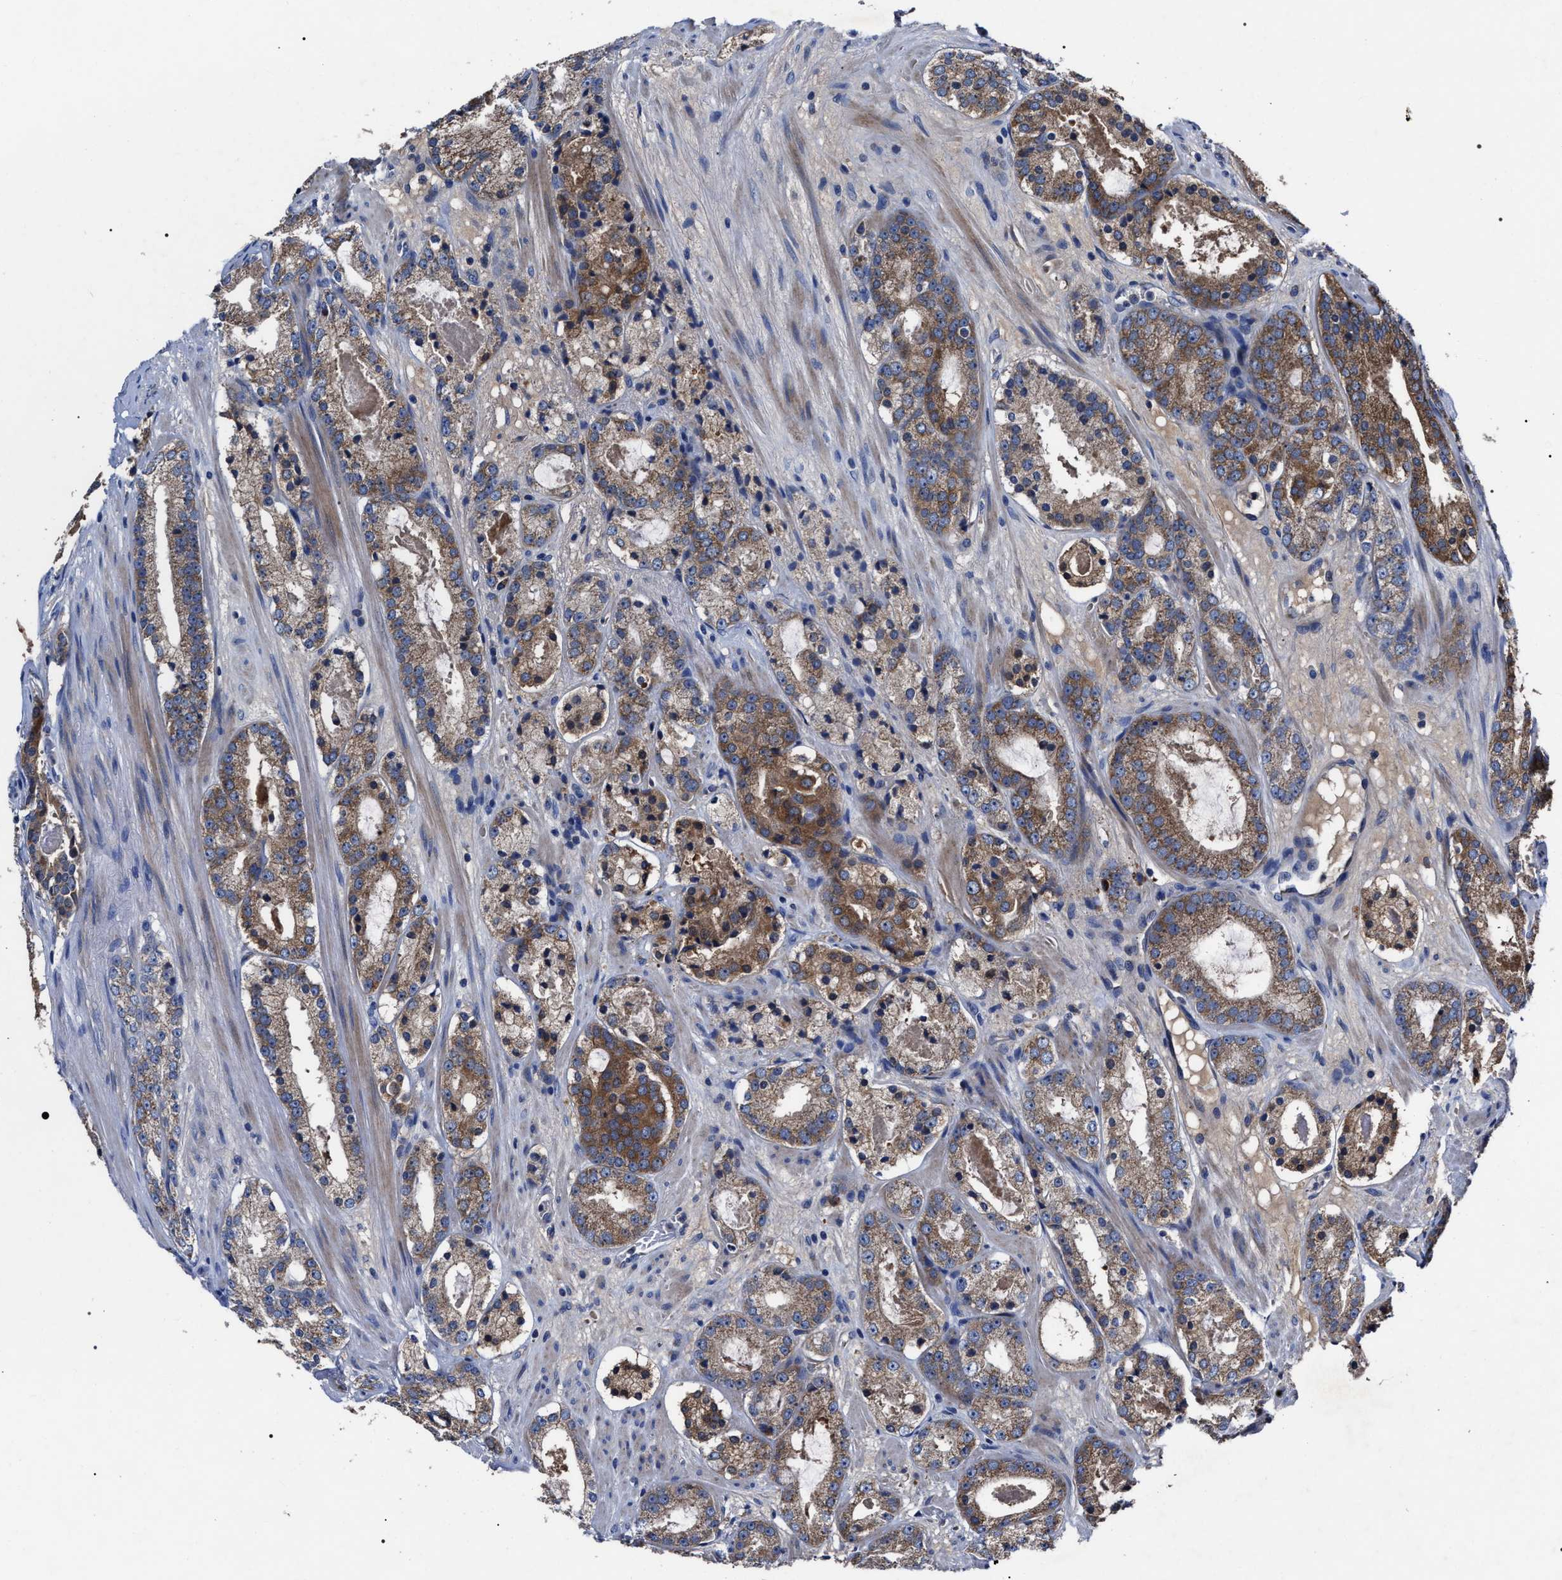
{"staining": {"intensity": "moderate", "quantity": ">75%", "location": "cytoplasmic/membranous"}, "tissue": "prostate cancer", "cell_type": "Tumor cells", "image_type": "cancer", "snomed": [{"axis": "morphology", "description": "Adenocarcinoma, Low grade"}, {"axis": "topography", "description": "Prostate"}], "caption": "About >75% of tumor cells in human prostate low-grade adenocarcinoma reveal moderate cytoplasmic/membranous protein staining as visualized by brown immunohistochemical staining.", "gene": "MACC1", "patient": {"sex": "male", "age": 69}}